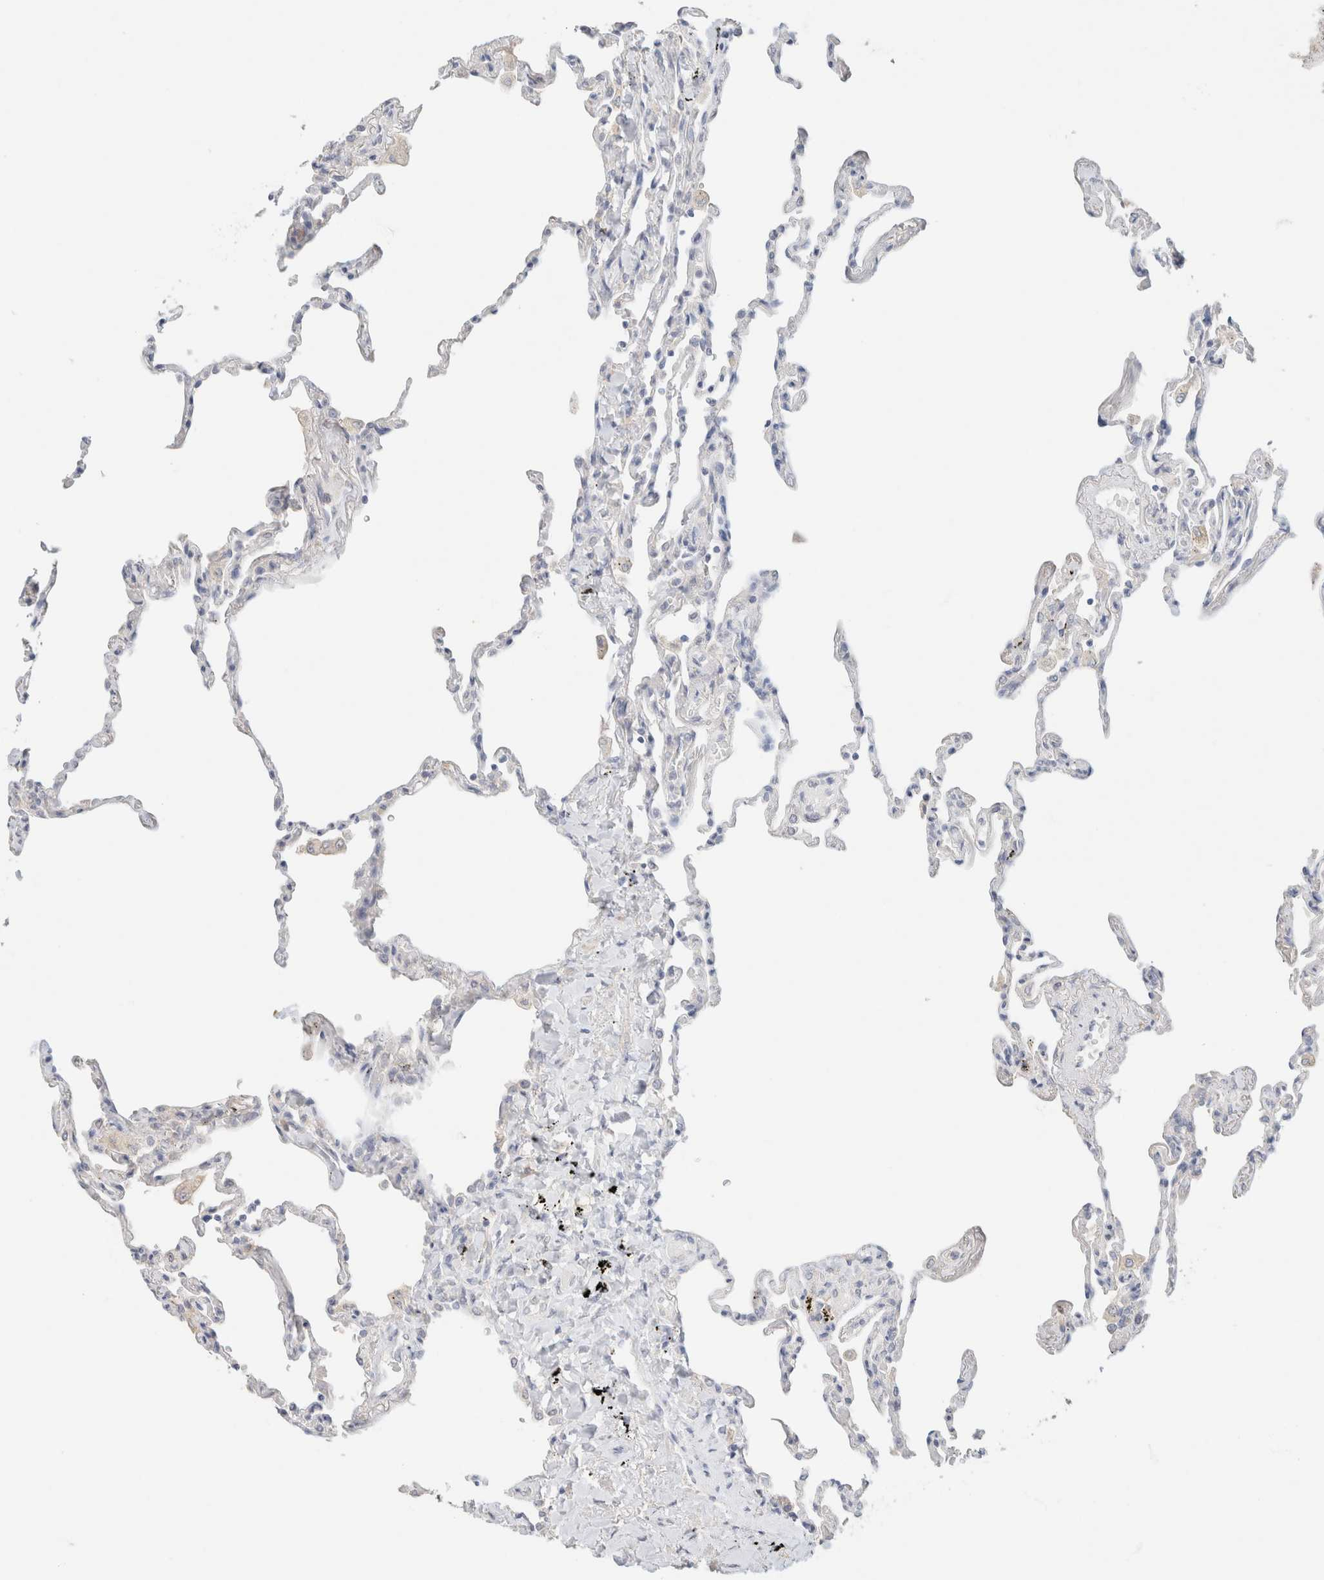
{"staining": {"intensity": "negative", "quantity": "none", "location": "none"}, "tissue": "lung", "cell_type": "Alveolar cells", "image_type": "normal", "snomed": [{"axis": "morphology", "description": "Normal tissue, NOS"}, {"axis": "topography", "description": "Lung"}], "caption": "IHC image of normal lung stained for a protein (brown), which demonstrates no expression in alveolar cells. (DAB (3,3'-diaminobenzidine) IHC with hematoxylin counter stain).", "gene": "CA12", "patient": {"sex": "male", "age": 59}}